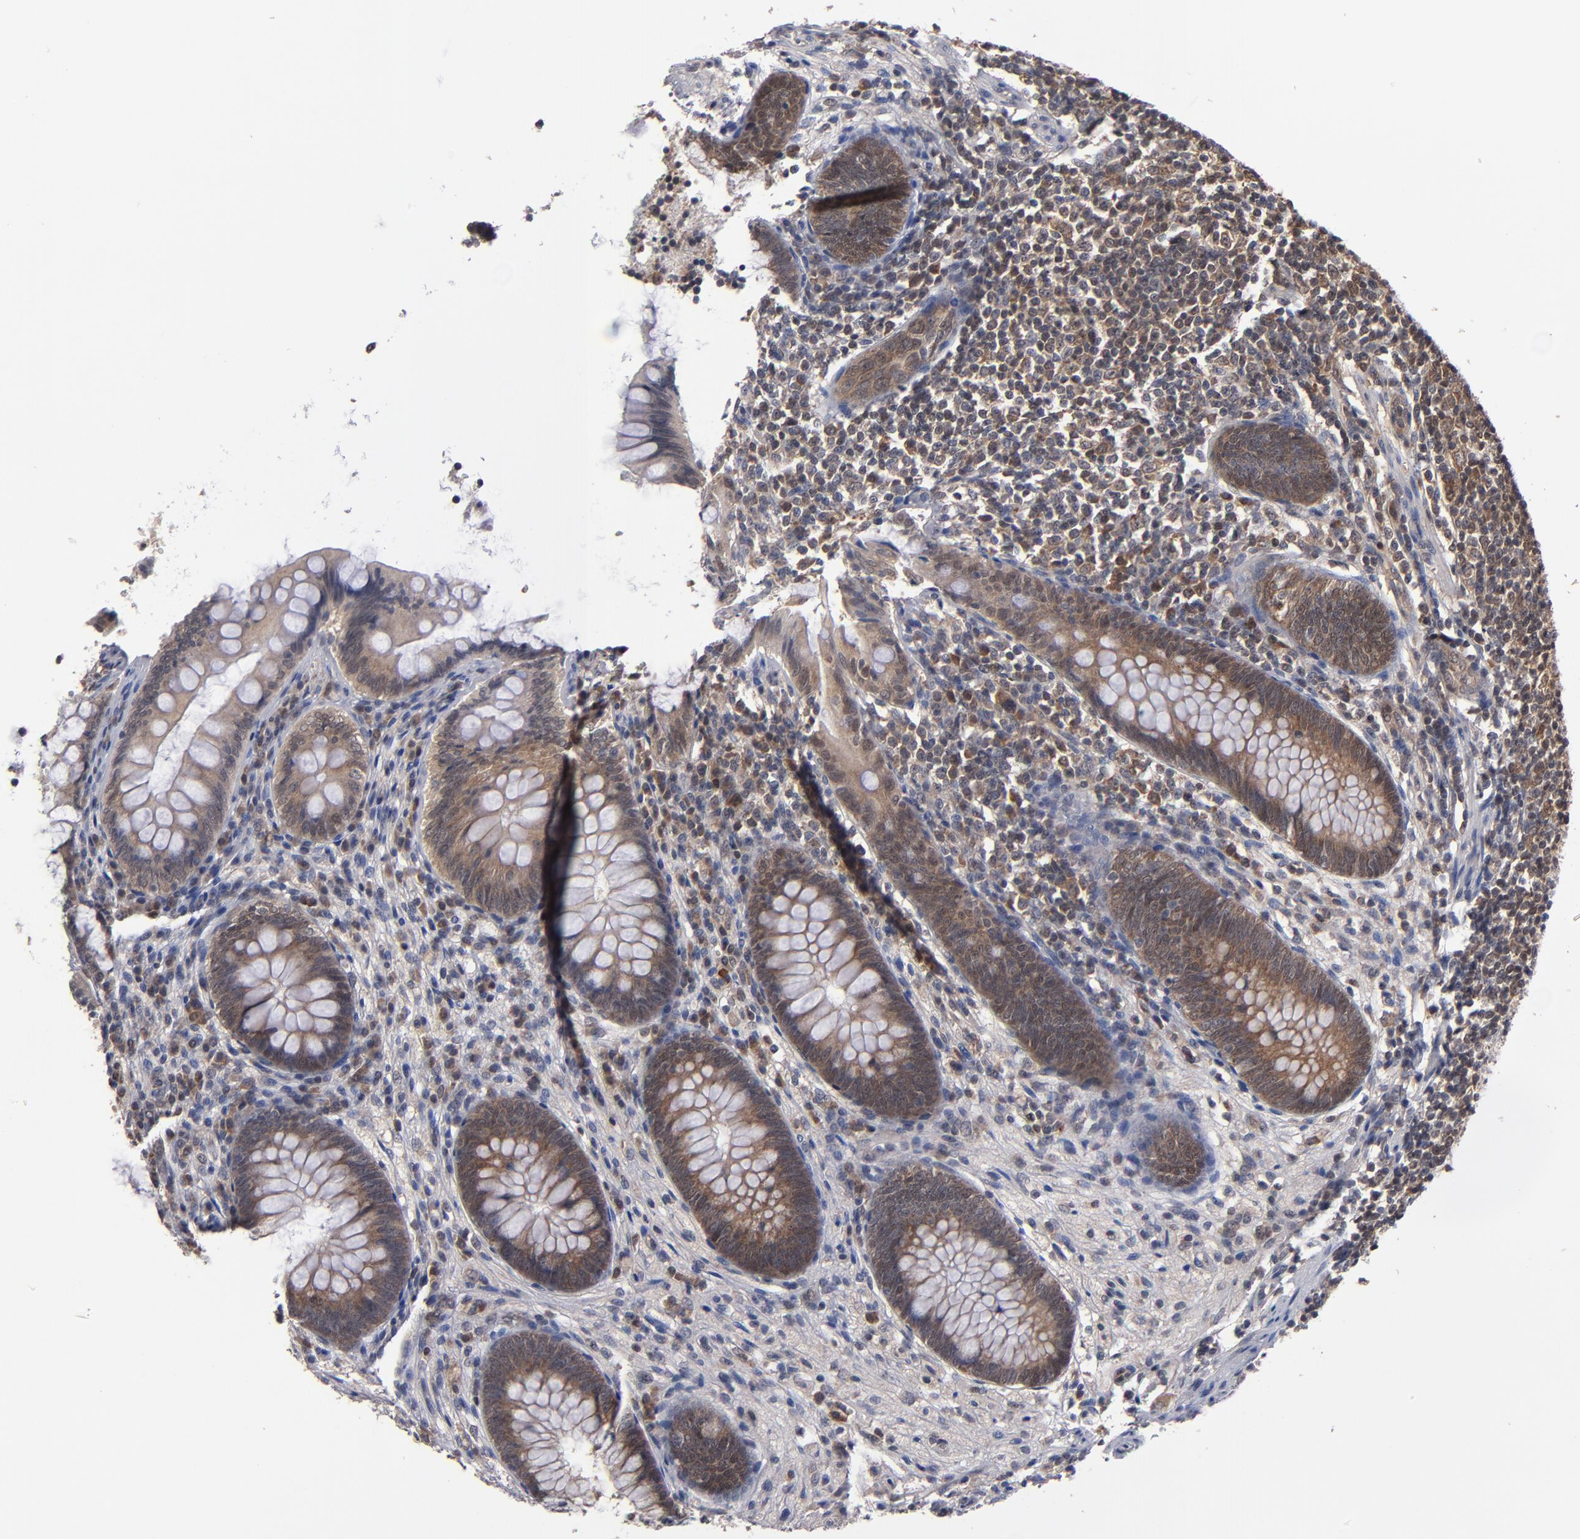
{"staining": {"intensity": "strong", "quantity": ">75%", "location": "cytoplasmic/membranous"}, "tissue": "appendix", "cell_type": "Glandular cells", "image_type": "normal", "snomed": [{"axis": "morphology", "description": "Normal tissue, NOS"}, {"axis": "topography", "description": "Appendix"}], "caption": "IHC (DAB (3,3'-diaminobenzidine)) staining of unremarkable human appendix reveals strong cytoplasmic/membranous protein positivity in approximately >75% of glandular cells. (IHC, brightfield microscopy, high magnification).", "gene": "ALG13", "patient": {"sex": "female", "age": 66}}